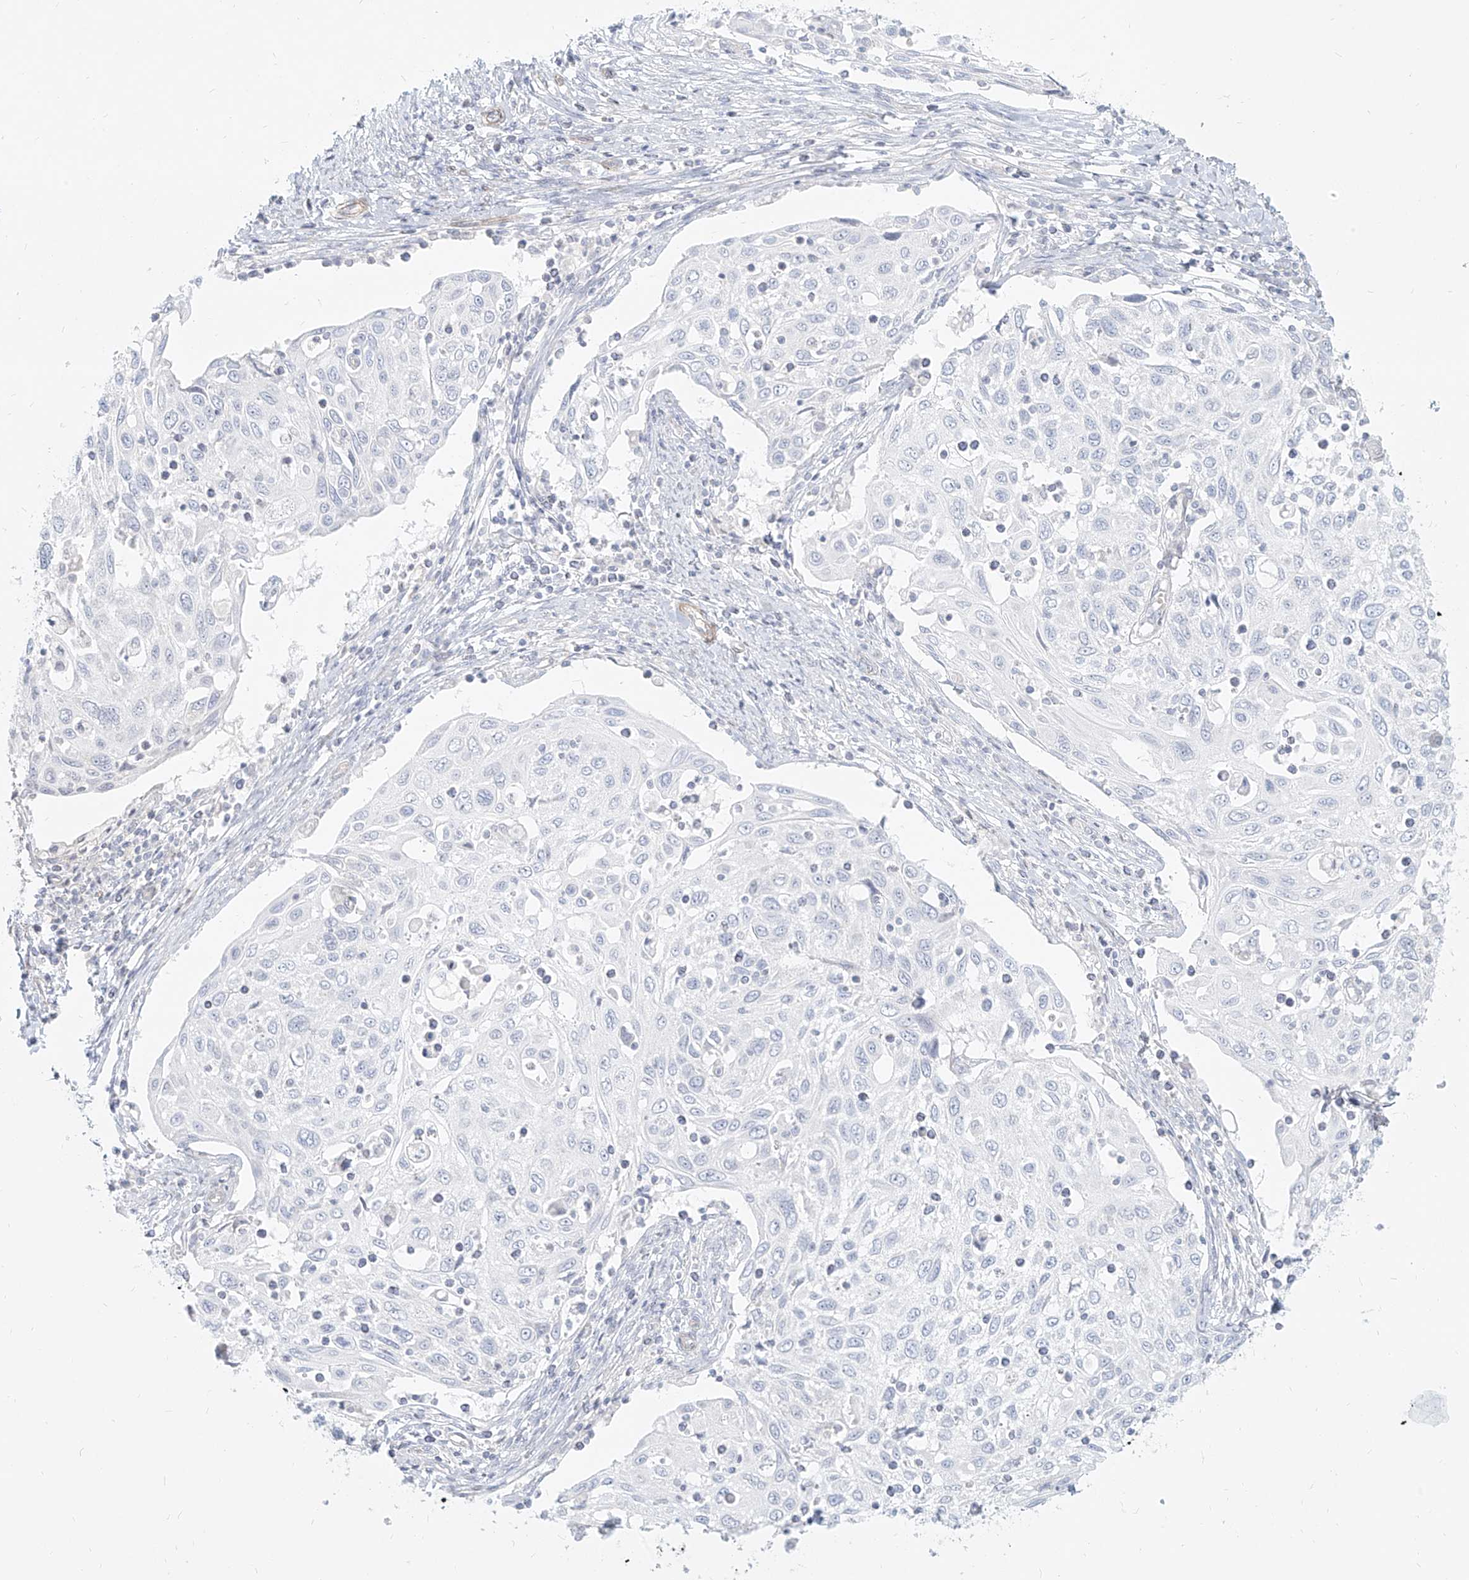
{"staining": {"intensity": "negative", "quantity": "none", "location": "none"}, "tissue": "cervical cancer", "cell_type": "Tumor cells", "image_type": "cancer", "snomed": [{"axis": "morphology", "description": "Squamous cell carcinoma, NOS"}, {"axis": "topography", "description": "Cervix"}], "caption": "Protein analysis of cervical cancer reveals no significant staining in tumor cells.", "gene": "ITPKB", "patient": {"sex": "female", "age": 70}}